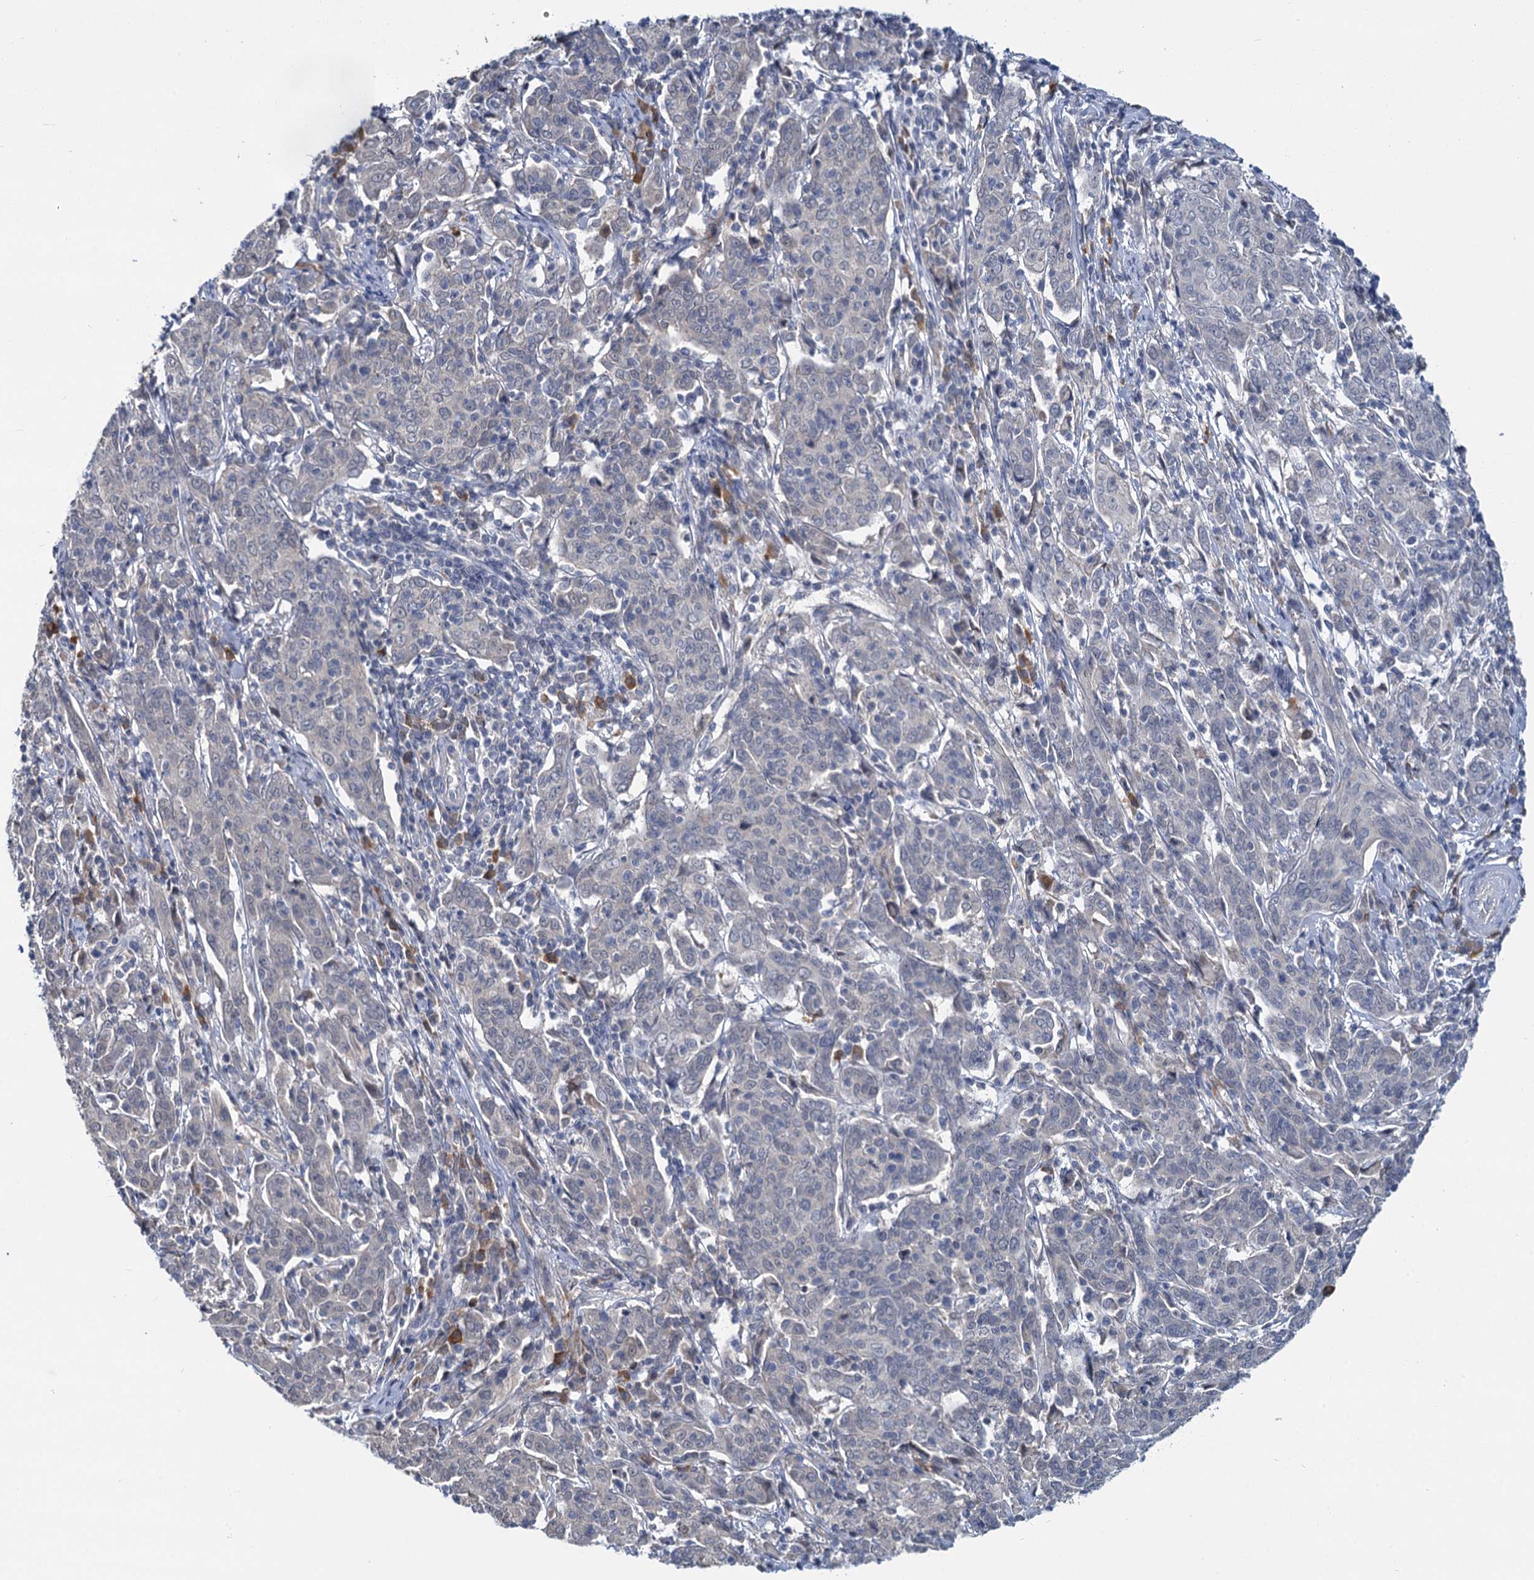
{"staining": {"intensity": "negative", "quantity": "none", "location": "none"}, "tissue": "cervical cancer", "cell_type": "Tumor cells", "image_type": "cancer", "snomed": [{"axis": "morphology", "description": "Squamous cell carcinoma, NOS"}, {"axis": "topography", "description": "Cervix"}], "caption": "A micrograph of human cervical cancer (squamous cell carcinoma) is negative for staining in tumor cells. (DAB IHC visualized using brightfield microscopy, high magnification).", "gene": "ANKRD42", "patient": {"sex": "female", "age": 67}}